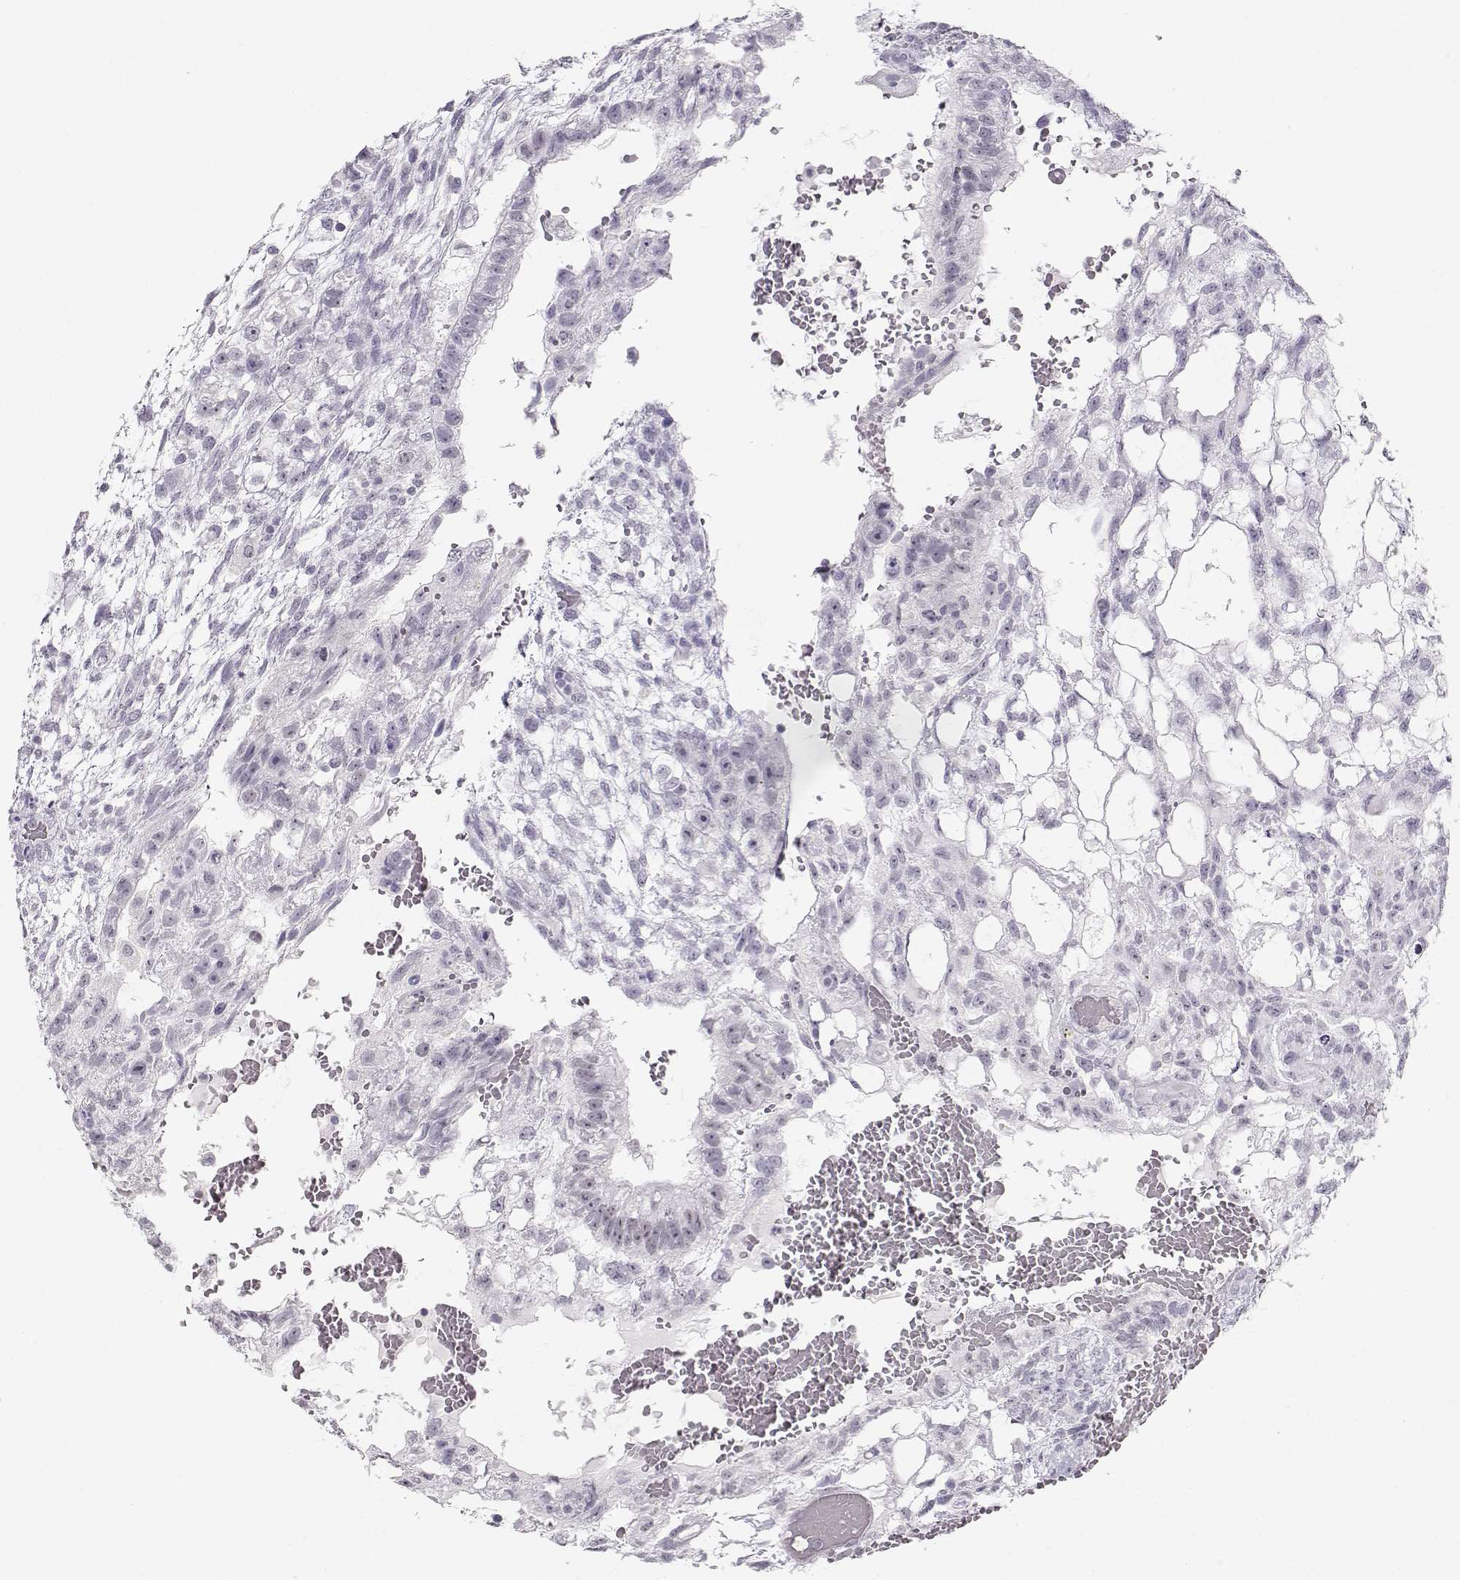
{"staining": {"intensity": "negative", "quantity": "none", "location": "none"}, "tissue": "testis cancer", "cell_type": "Tumor cells", "image_type": "cancer", "snomed": [{"axis": "morphology", "description": "Carcinoma, Embryonal, NOS"}, {"axis": "topography", "description": "Testis"}], "caption": "This is an immunohistochemistry (IHC) micrograph of testis cancer (embryonal carcinoma). There is no positivity in tumor cells.", "gene": "IMPG1", "patient": {"sex": "male", "age": 32}}